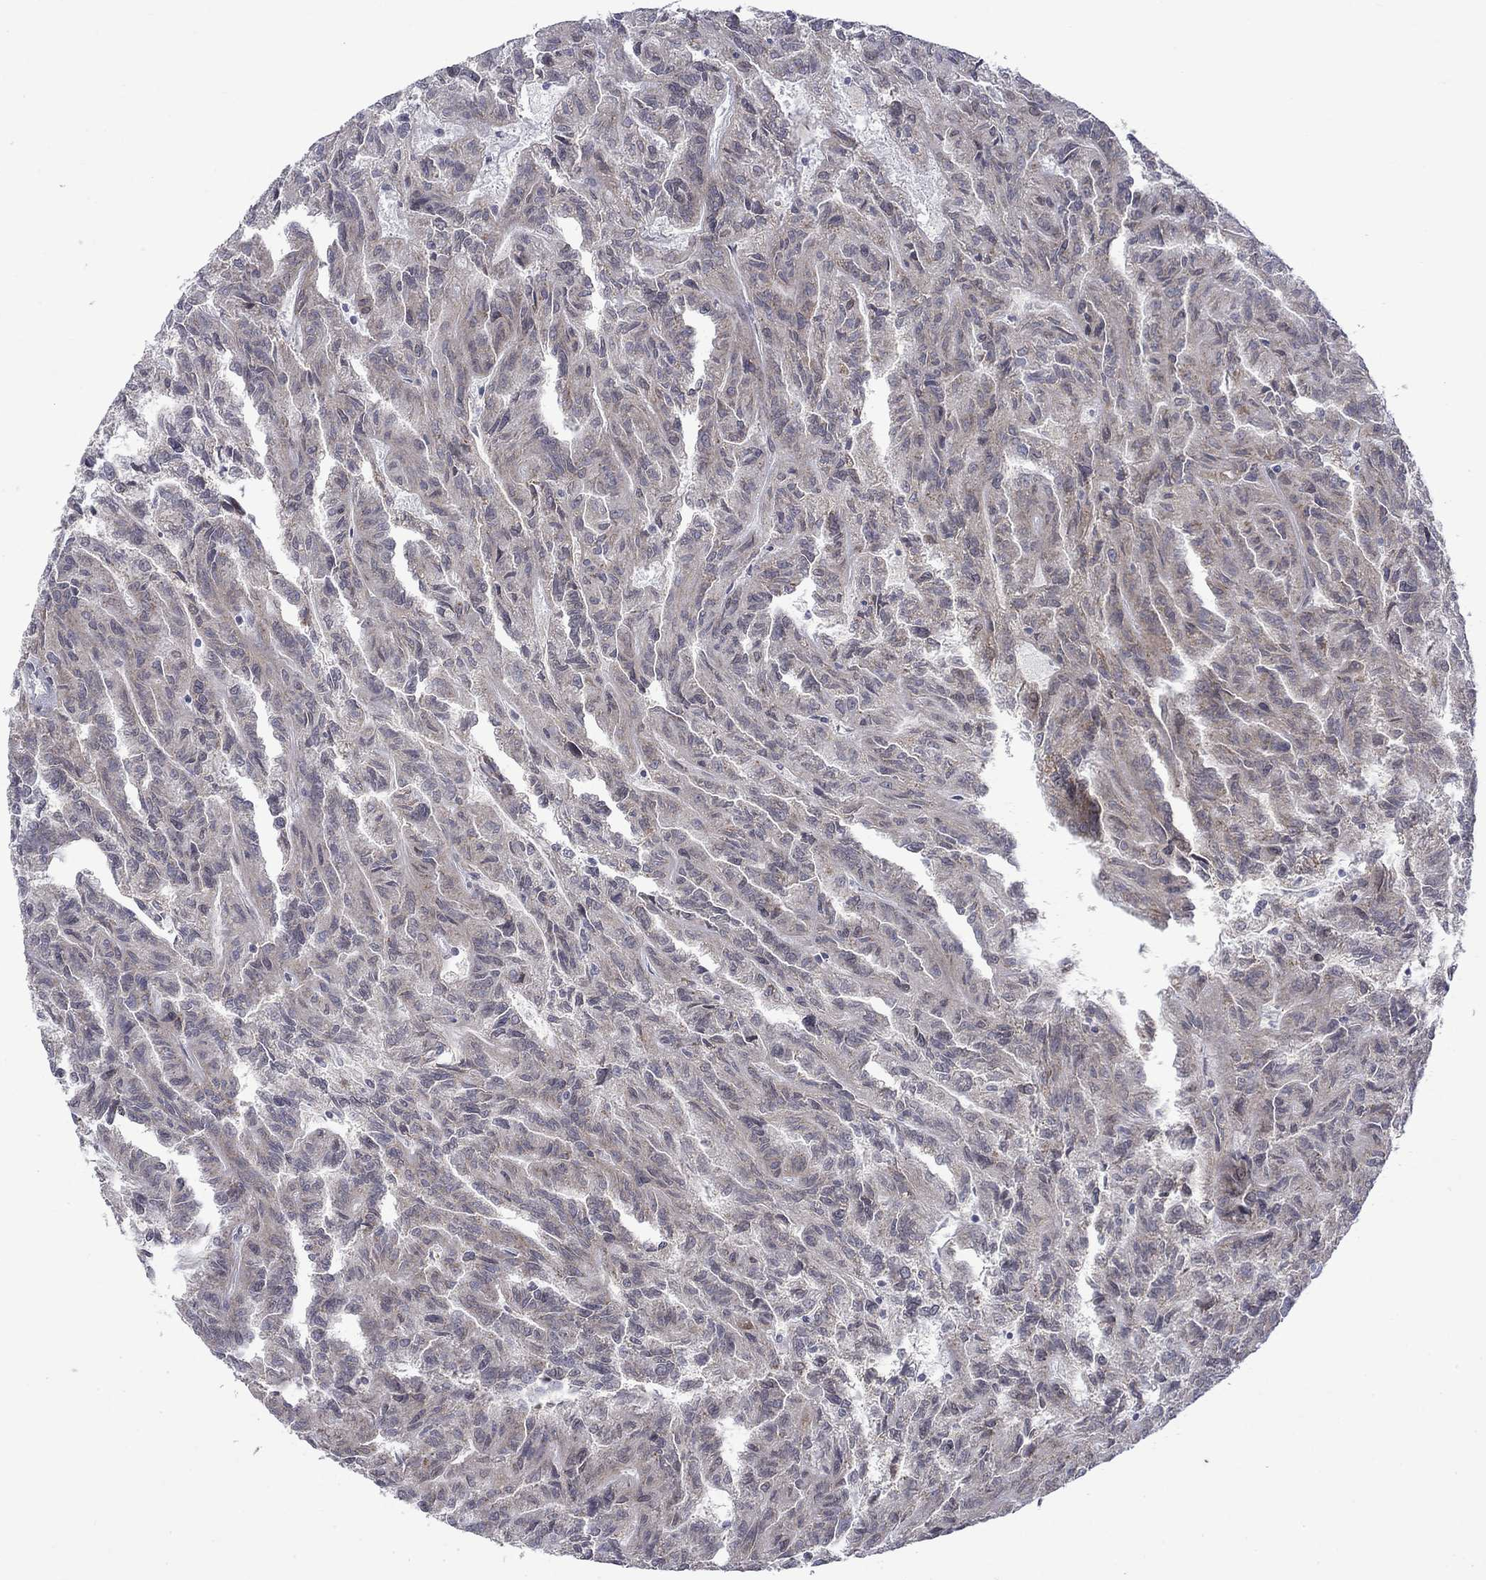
{"staining": {"intensity": "negative", "quantity": "none", "location": "none"}, "tissue": "renal cancer", "cell_type": "Tumor cells", "image_type": "cancer", "snomed": [{"axis": "morphology", "description": "Adenocarcinoma, NOS"}, {"axis": "topography", "description": "Kidney"}], "caption": "Human renal cancer stained for a protein using immunohistochemistry shows no staining in tumor cells.", "gene": "KCNJ16", "patient": {"sex": "male", "age": 79}}